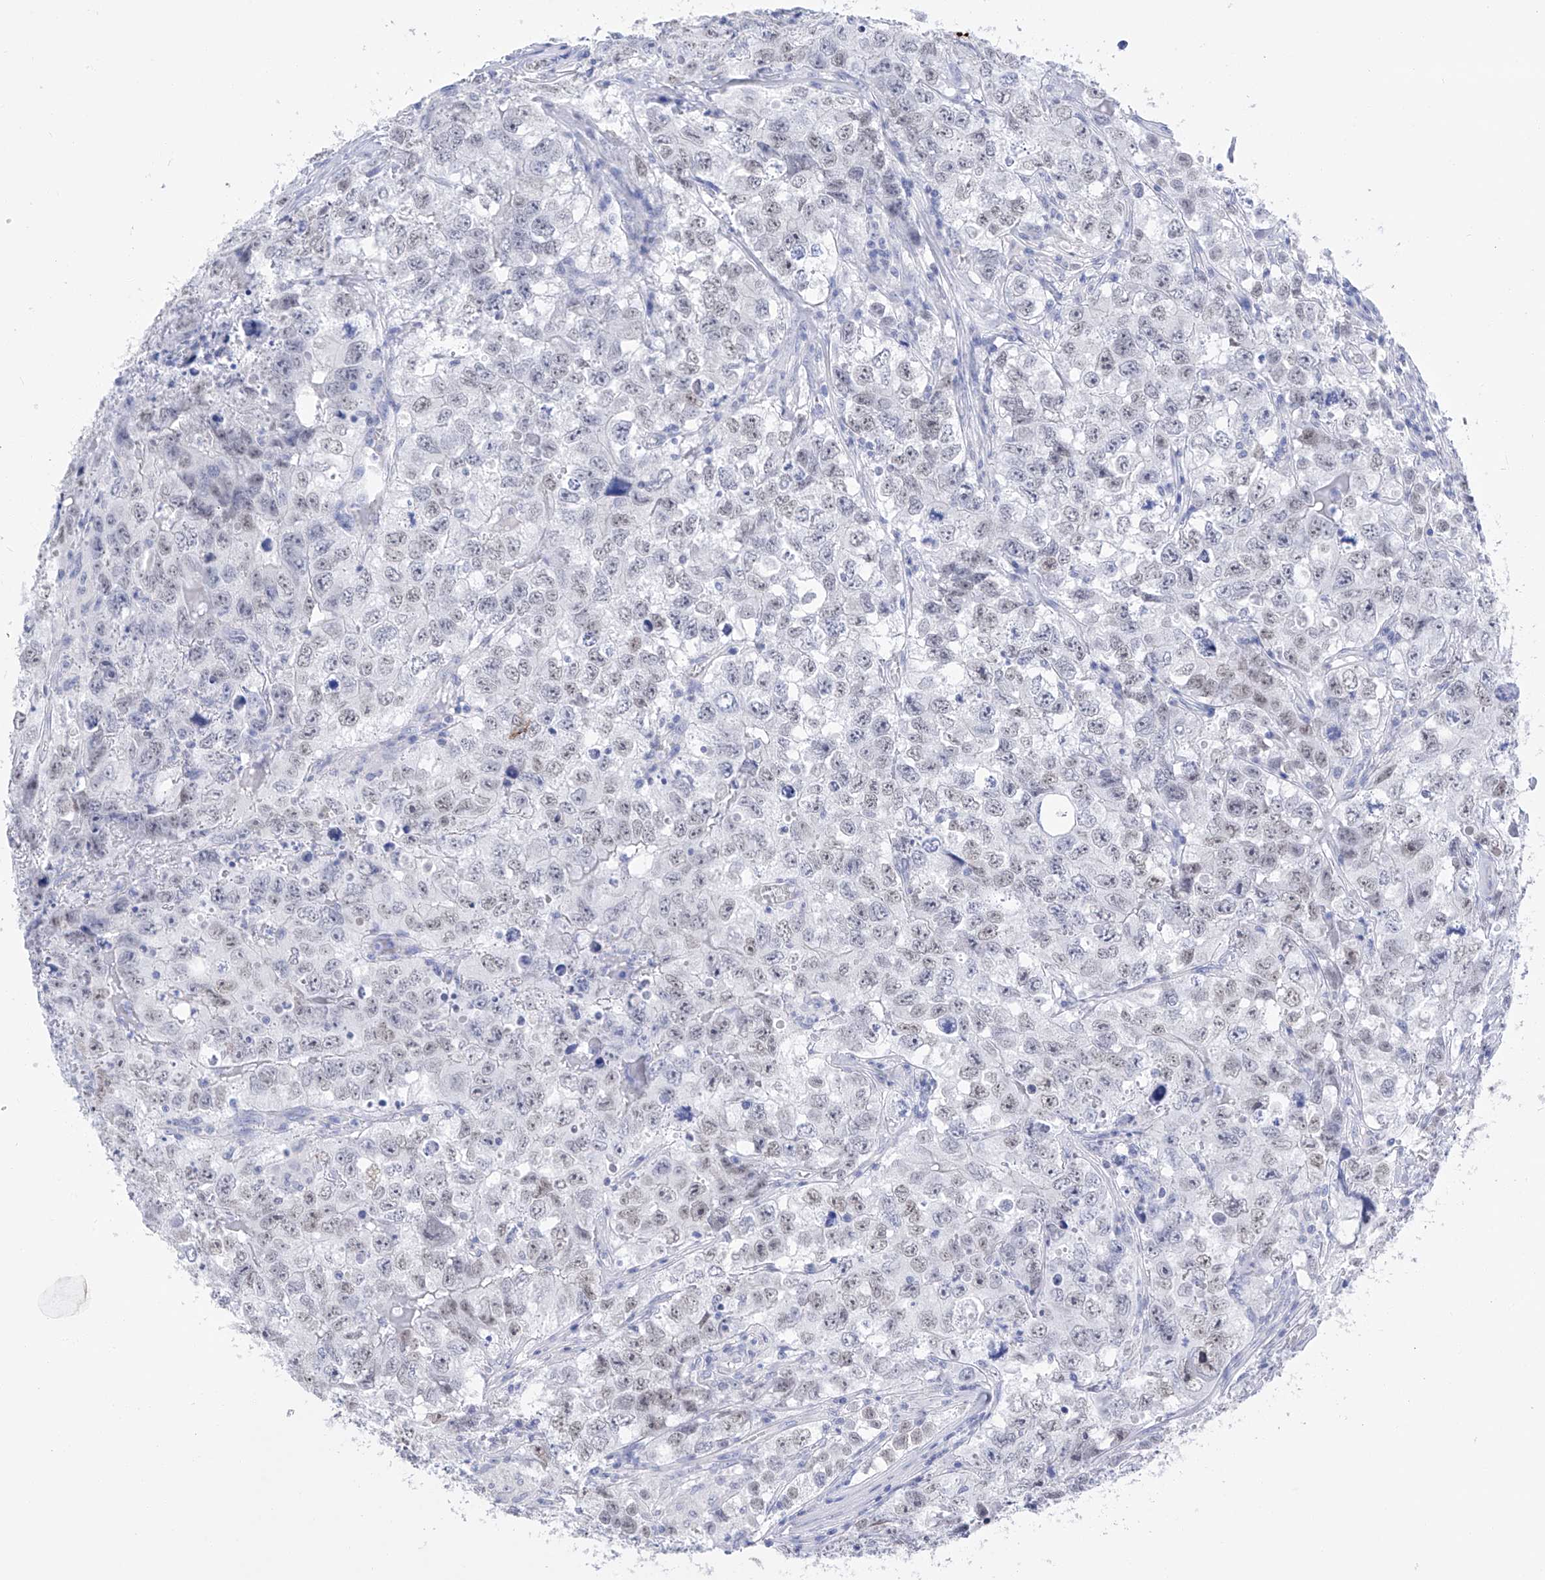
{"staining": {"intensity": "weak", "quantity": "<25%", "location": "nuclear"}, "tissue": "testis cancer", "cell_type": "Tumor cells", "image_type": "cancer", "snomed": [{"axis": "morphology", "description": "Seminoma, NOS"}, {"axis": "morphology", "description": "Carcinoma, Embryonal, NOS"}, {"axis": "topography", "description": "Testis"}], "caption": "A histopathology image of human testis cancer is negative for staining in tumor cells.", "gene": "FLG", "patient": {"sex": "male", "age": 43}}